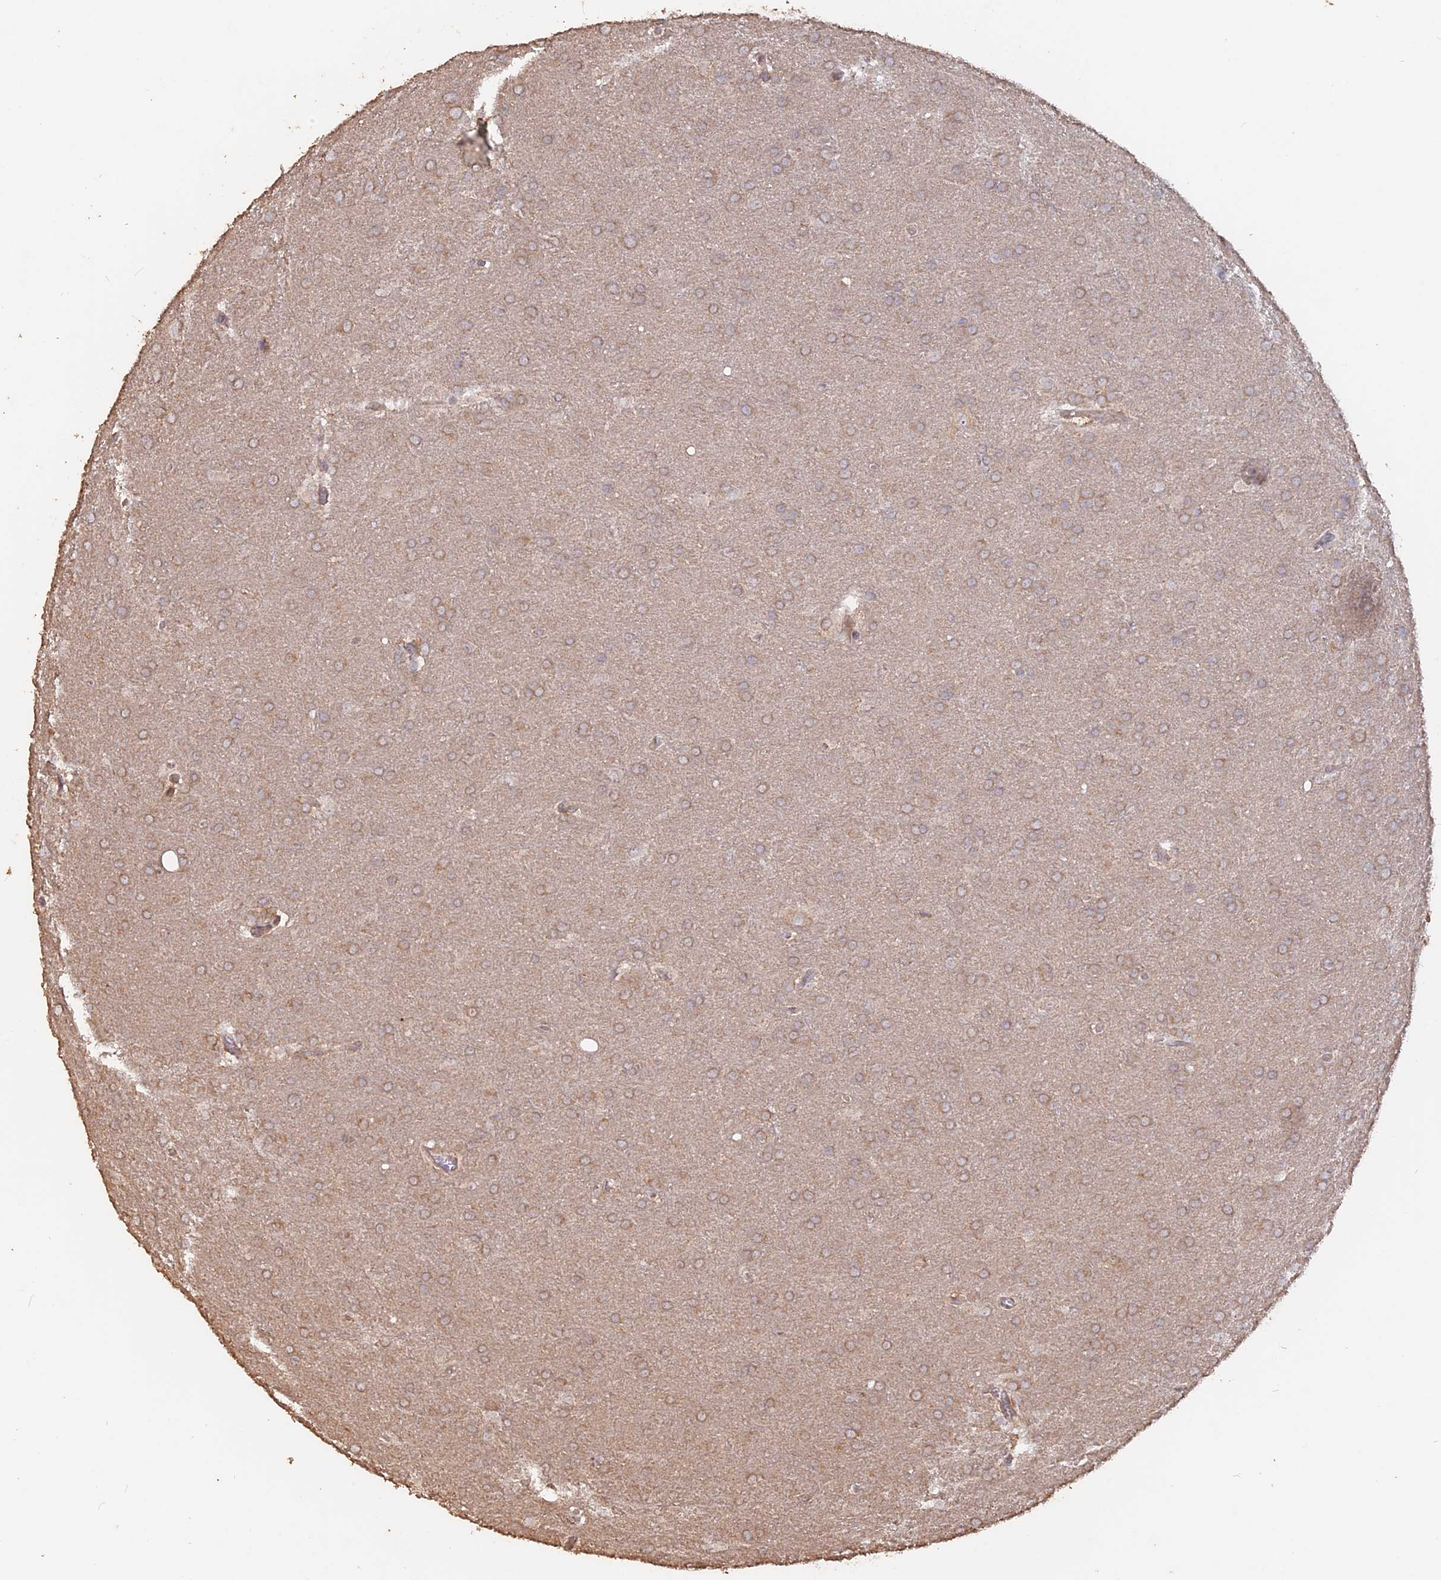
{"staining": {"intensity": "weak", "quantity": ">75%", "location": "cytoplasmic/membranous"}, "tissue": "glioma", "cell_type": "Tumor cells", "image_type": "cancer", "snomed": [{"axis": "morphology", "description": "Glioma, malignant, Low grade"}, {"axis": "topography", "description": "Brain"}], "caption": "Immunohistochemical staining of malignant glioma (low-grade) exhibits low levels of weak cytoplasmic/membranous protein expression in about >75% of tumor cells.", "gene": "LAYN", "patient": {"sex": "female", "age": 32}}